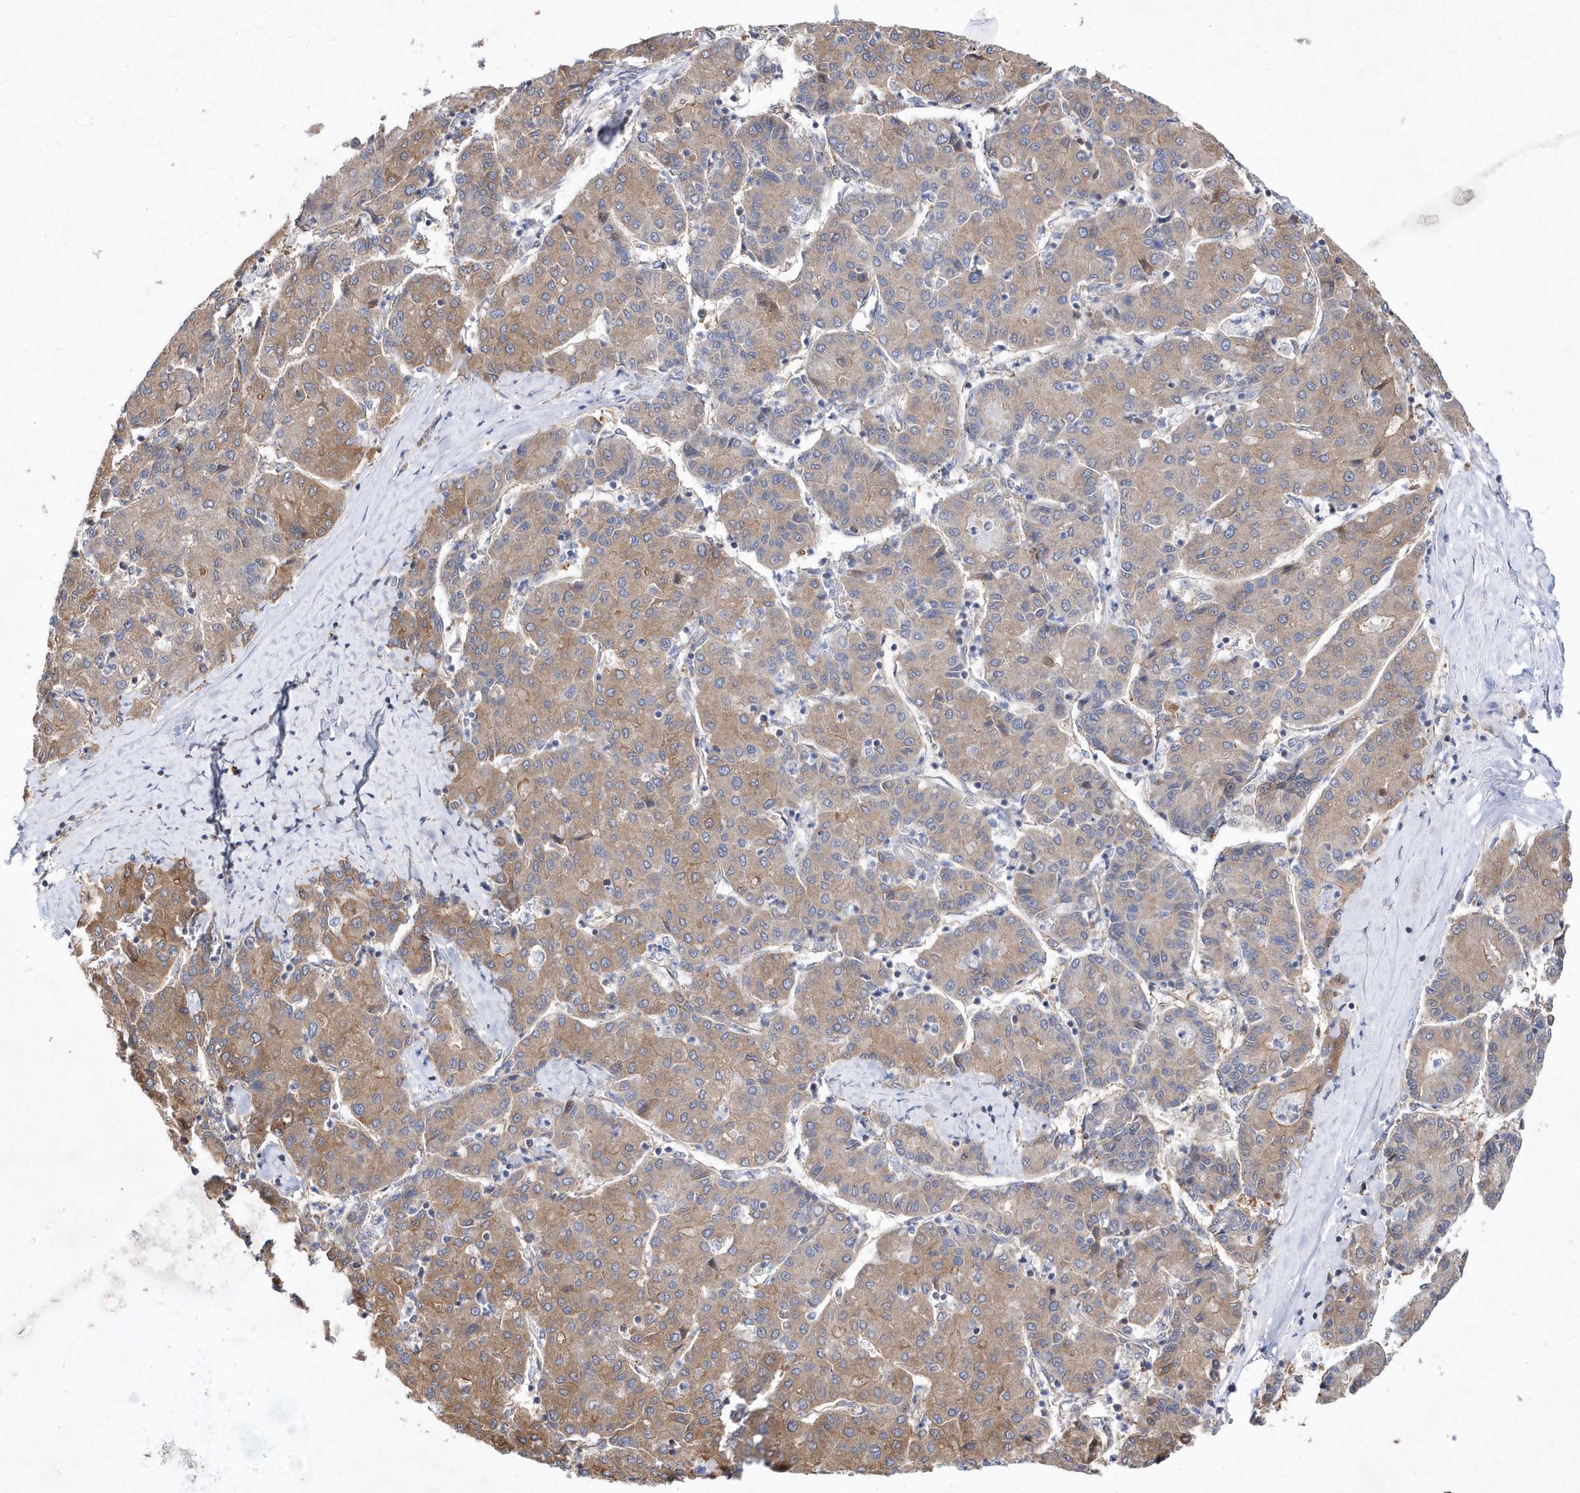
{"staining": {"intensity": "moderate", "quantity": ">75%", "location": "cytoplasmic/membranous"}, "tissue": "liver cancer", "cell_type": "Tumor cells", "image_type": "cancer", "snomed": [{"axis": "morphology", "description": "Carcinoma, Hepatocellular, NOS"}, {"axis": "topography", "description": "Liver"}], "caption": "Hepatocellular carcinoma (liver) stained for a protein reveals moderate cytoplasmic/membranous positivity in tumor cells.", "gene": "JKAMP", "patient": {"sex": "male", "age": 65}}